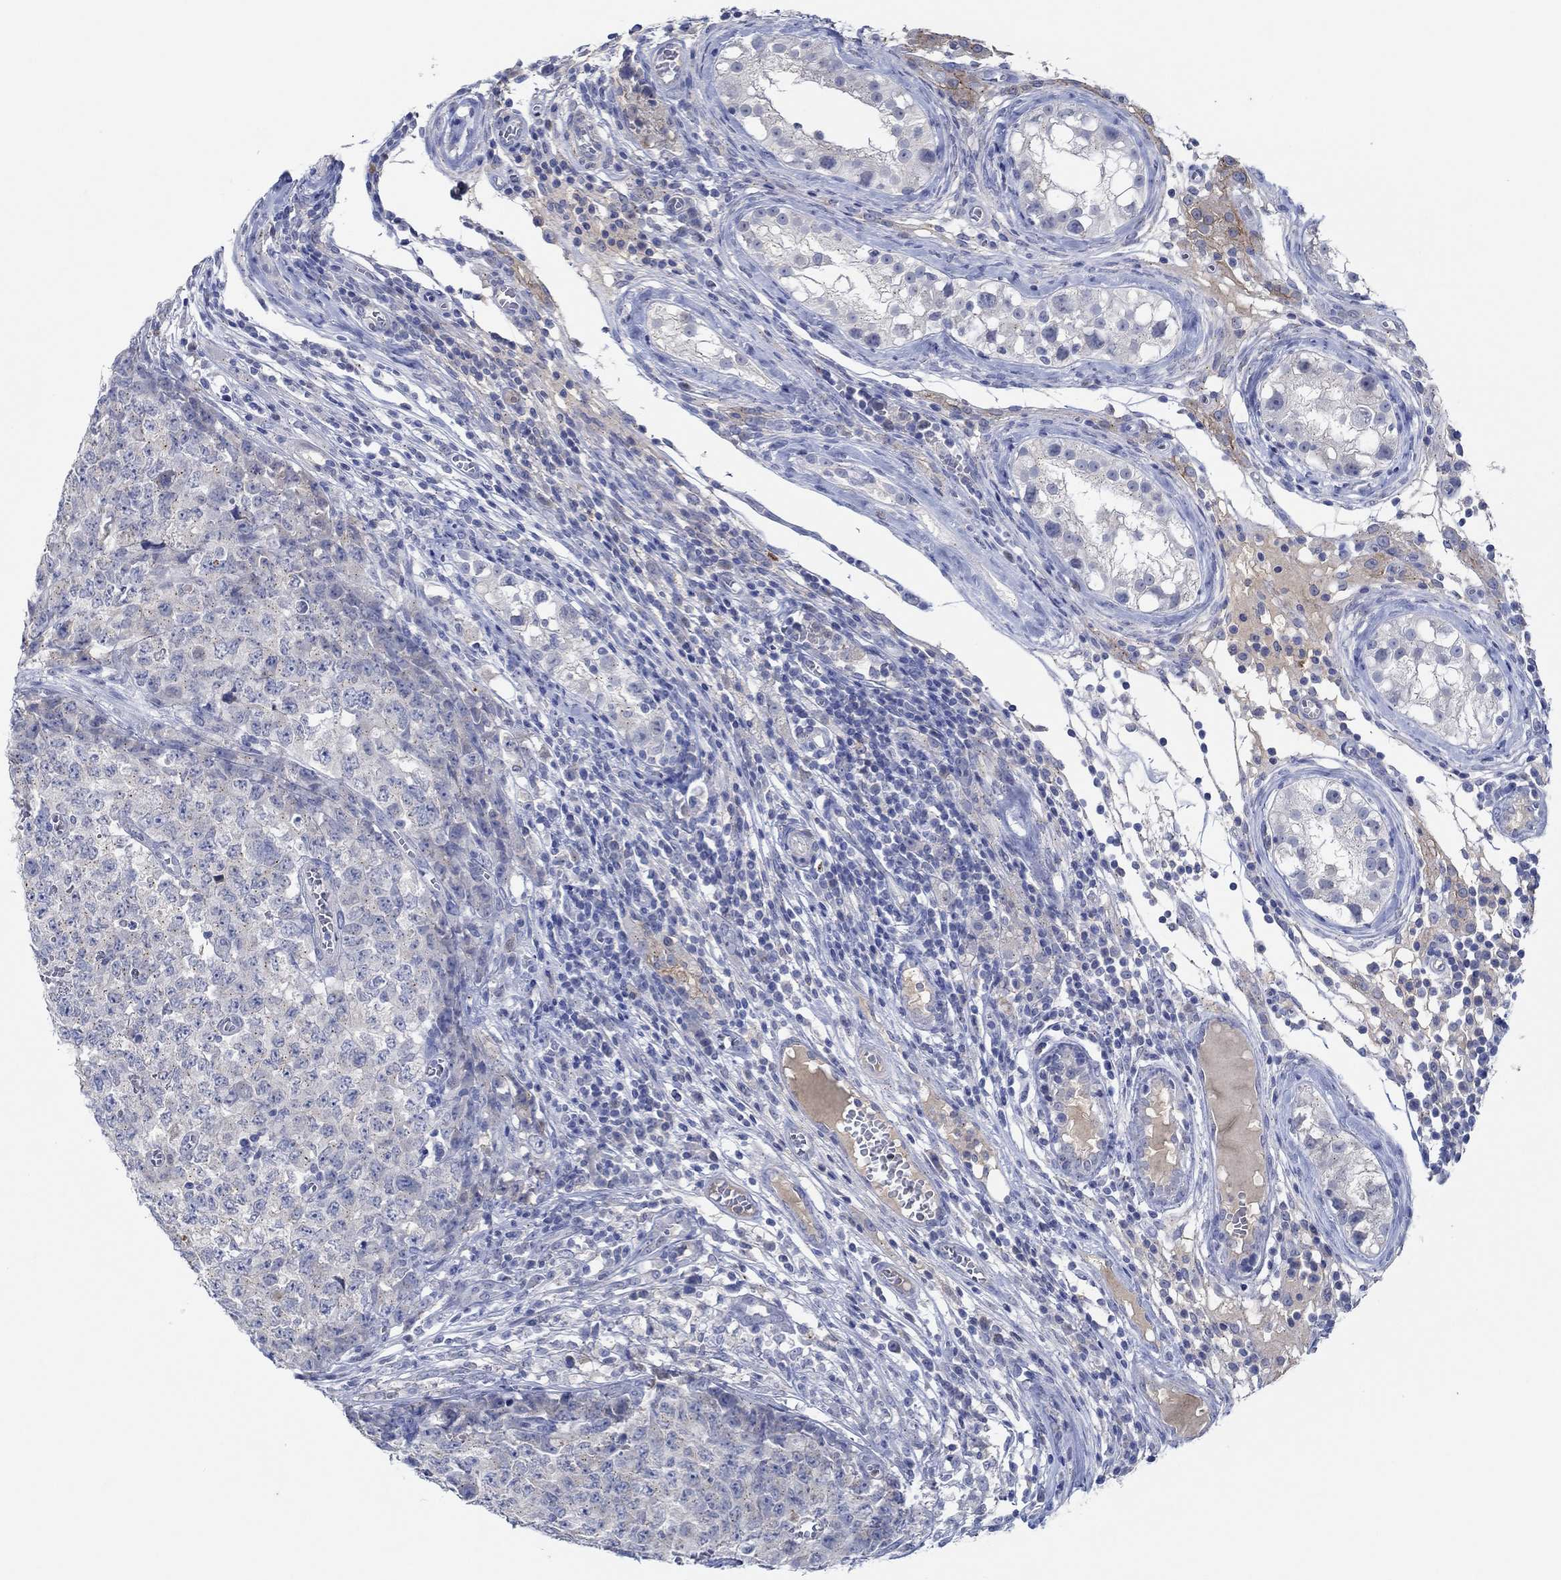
{"staining": {"intensity": "negative", "quantity": "none", "location": "none"}, "tissue": "testis cancer", "cell_type": "Tumor cells", "image_type": "cancer", "snomed": [{"axis": "morphology", "description": "Carcinoma, Embryonal, NOS"}, {"axis": "topography", "description": "Testis"}], "caption": "This is an IHC histopathology image of human testis cancer. There is no expression in tumor cells.", "gene": "CPM", "patient": {"sex": "male", "age": 23}}